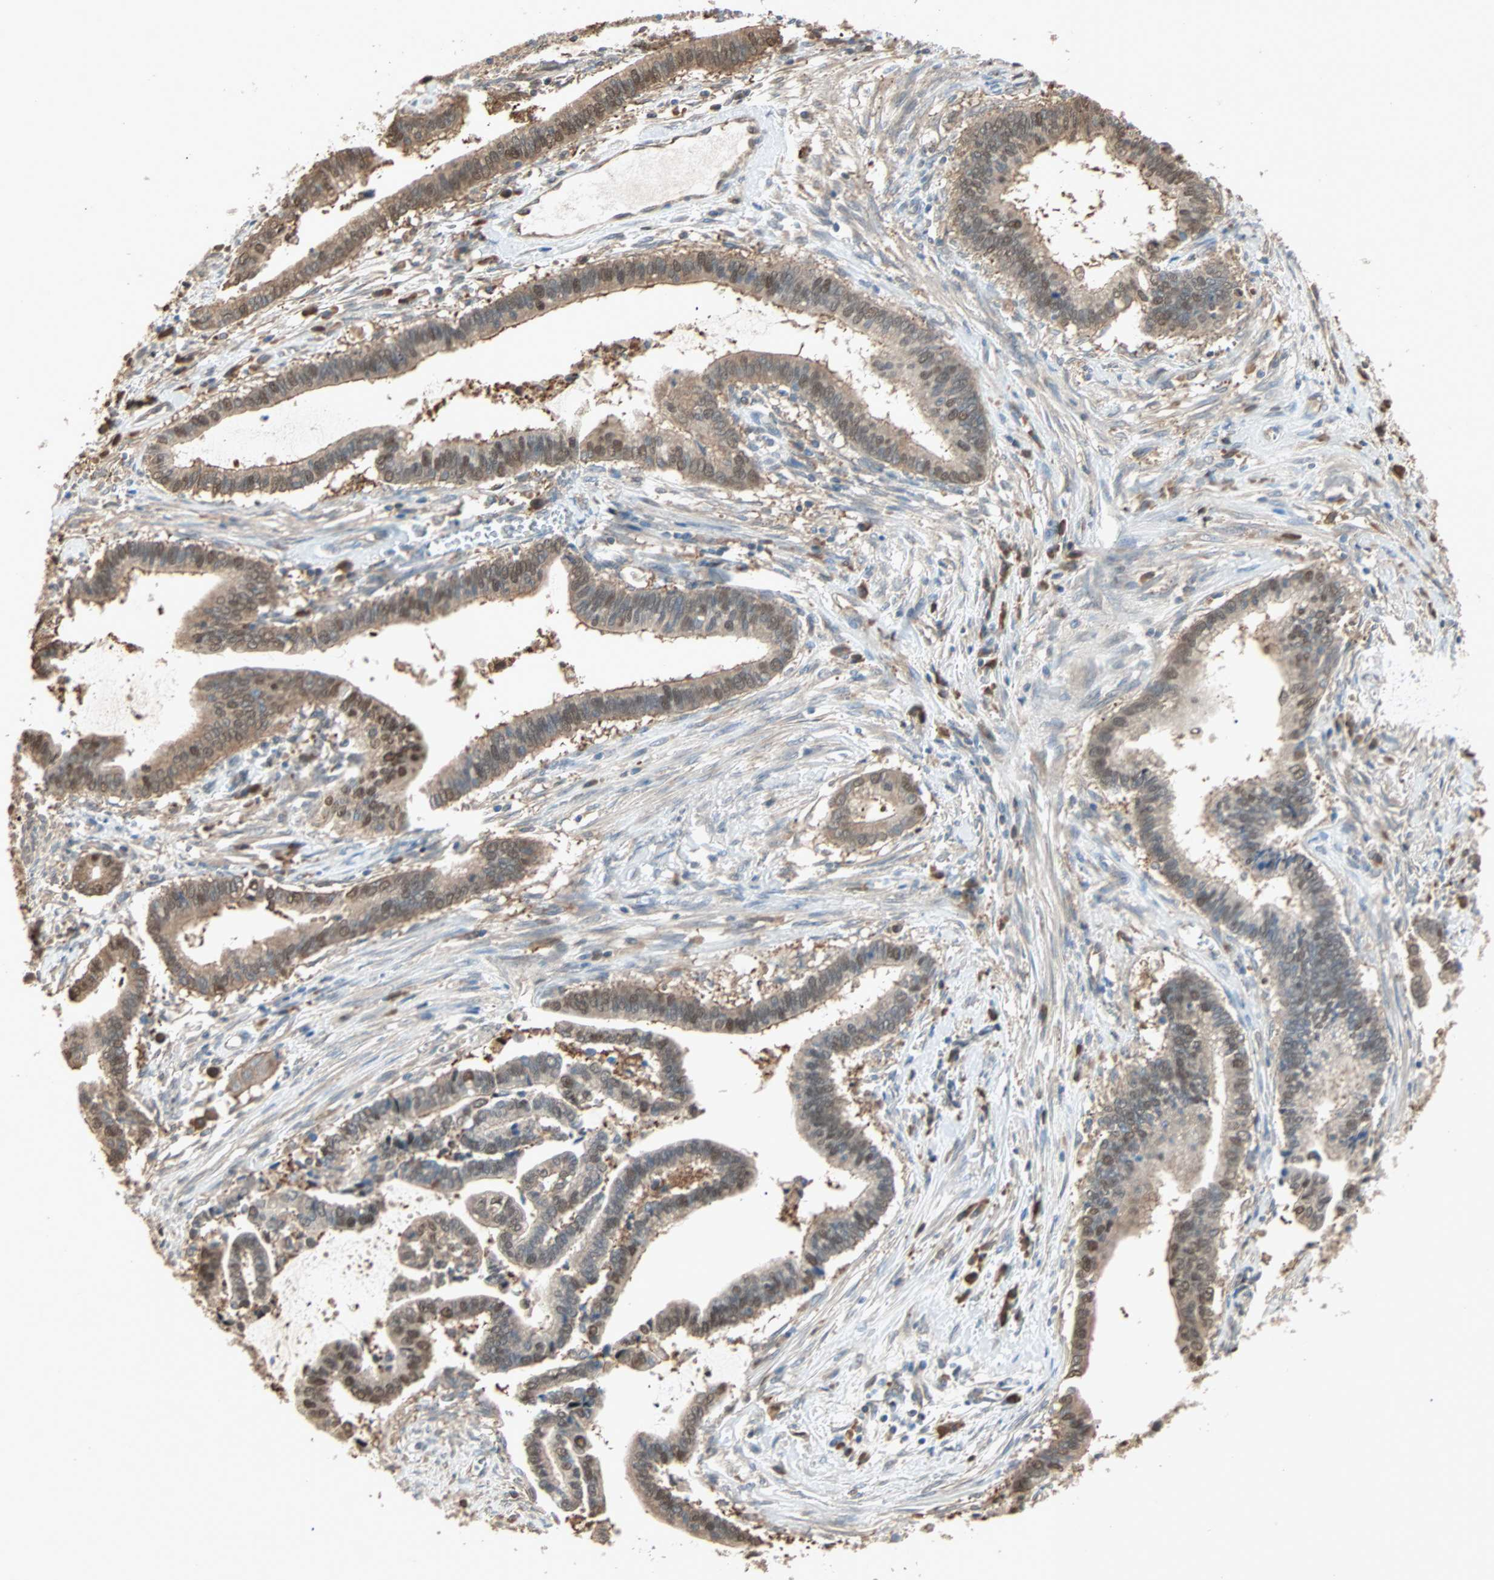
{"staining": {"intensity": "moderate", "quantity": ">75%", "location": "cytoplasmic/membranous,nuclear"}, "tissue": "cervical cancer", "cell_type": "Tumor cells", "image_type": "cancer", "snomed": [{"axis": "morphology", "description": "Adenocarcinoma, NOS"}, {"axis": "topography", "description": "Cervix"}], "caption": "This is a micrograph of IHC staining of cervical cancer, which shows moderate expression in the cytoplasmic/membranous and nuclear of tumor cells.", "gene": "PRDX1", "patient": {"sex": "female", "age": 44}}